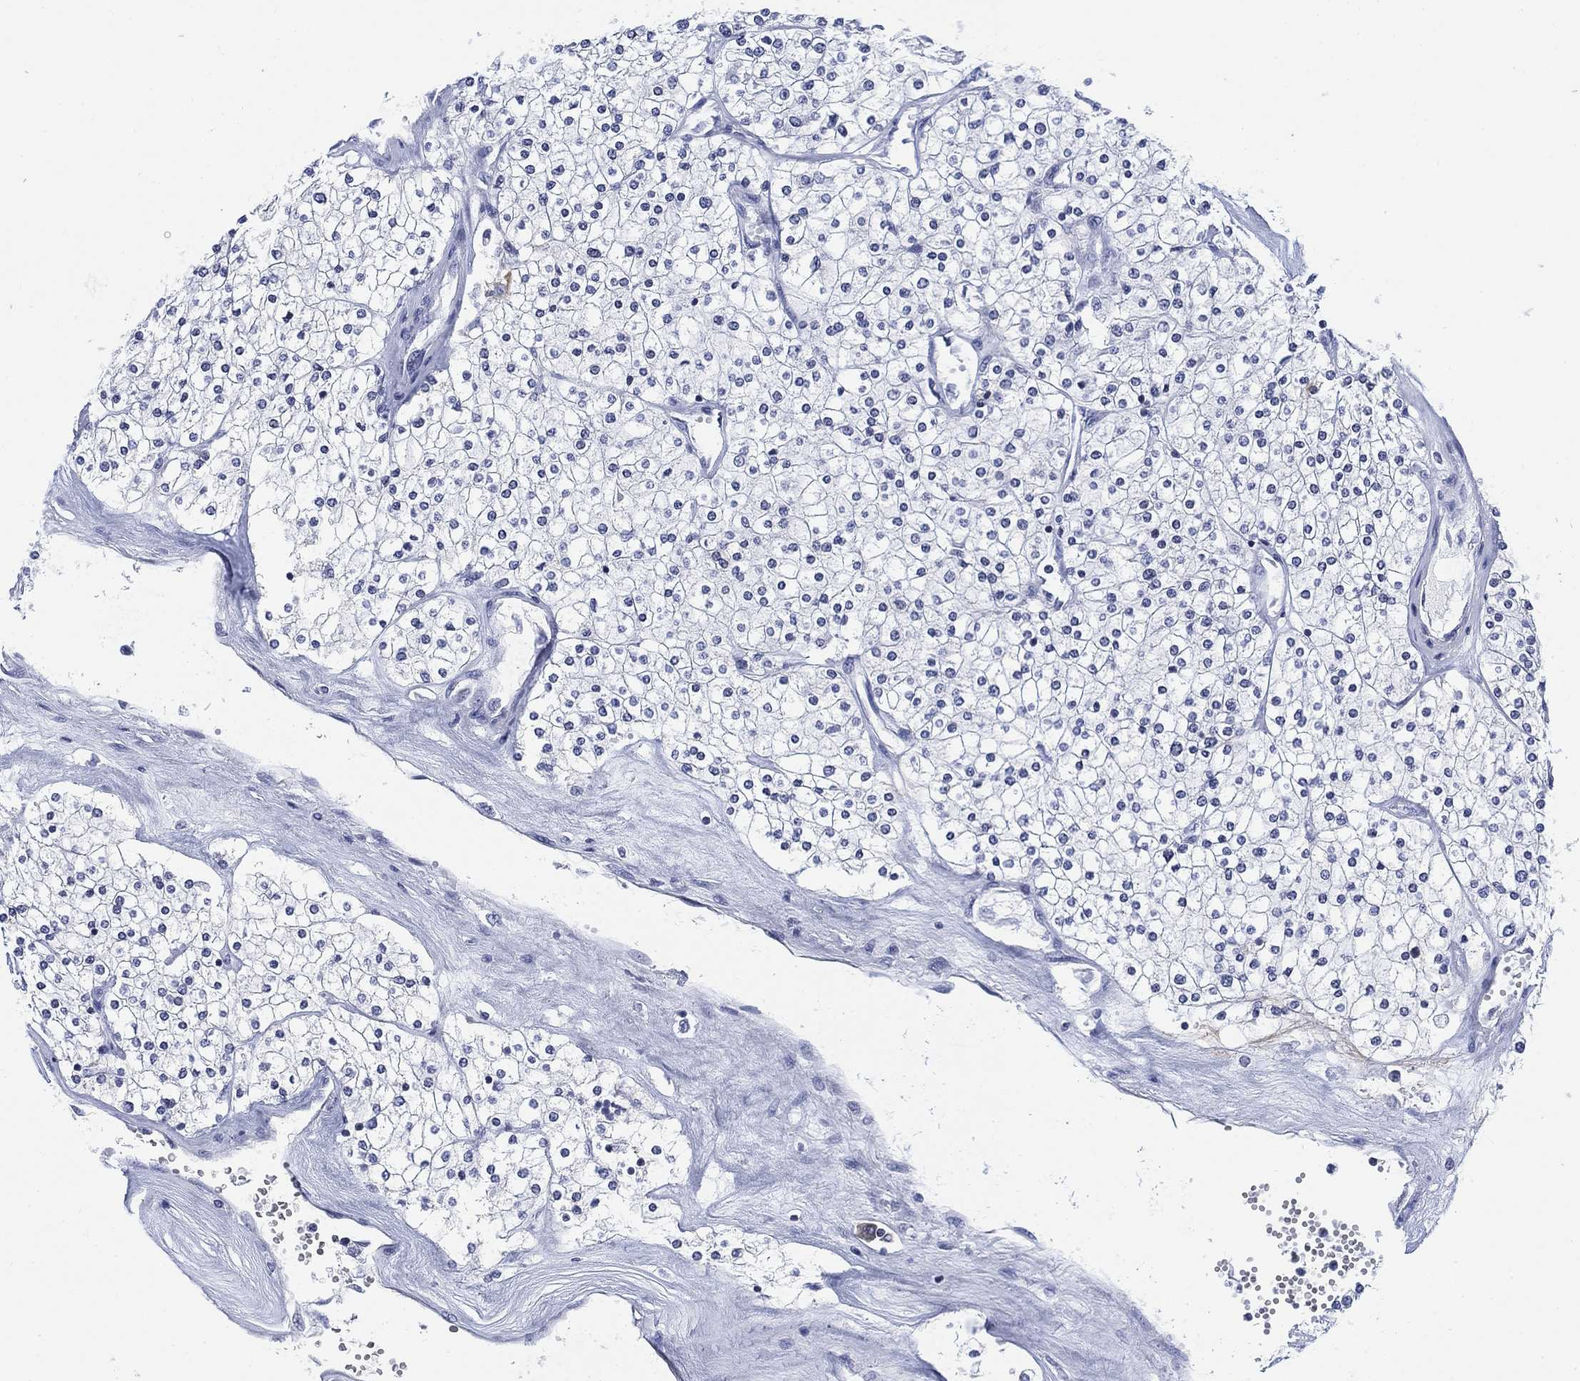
{"staining": {"intensity": "negative", "quantity": "none", "location": "none"}, "tissue": "renal cancer", "cell_type": "Tumor cells", "image_type": "cancer", "snomed": [{"axis": "morphology", "description": "Adenocarcinoma, NOS"}, {"axis": "topography", "description": "Kidney"}], "caption": "DAB (3,3'-diaminobenzidine) immunohistochemical staining of human renal adenocarcinoma demonstrates no significant positivity in tumor cells.", "gene": "FYB1", "patient": {"sex": "male", "age": 80}}